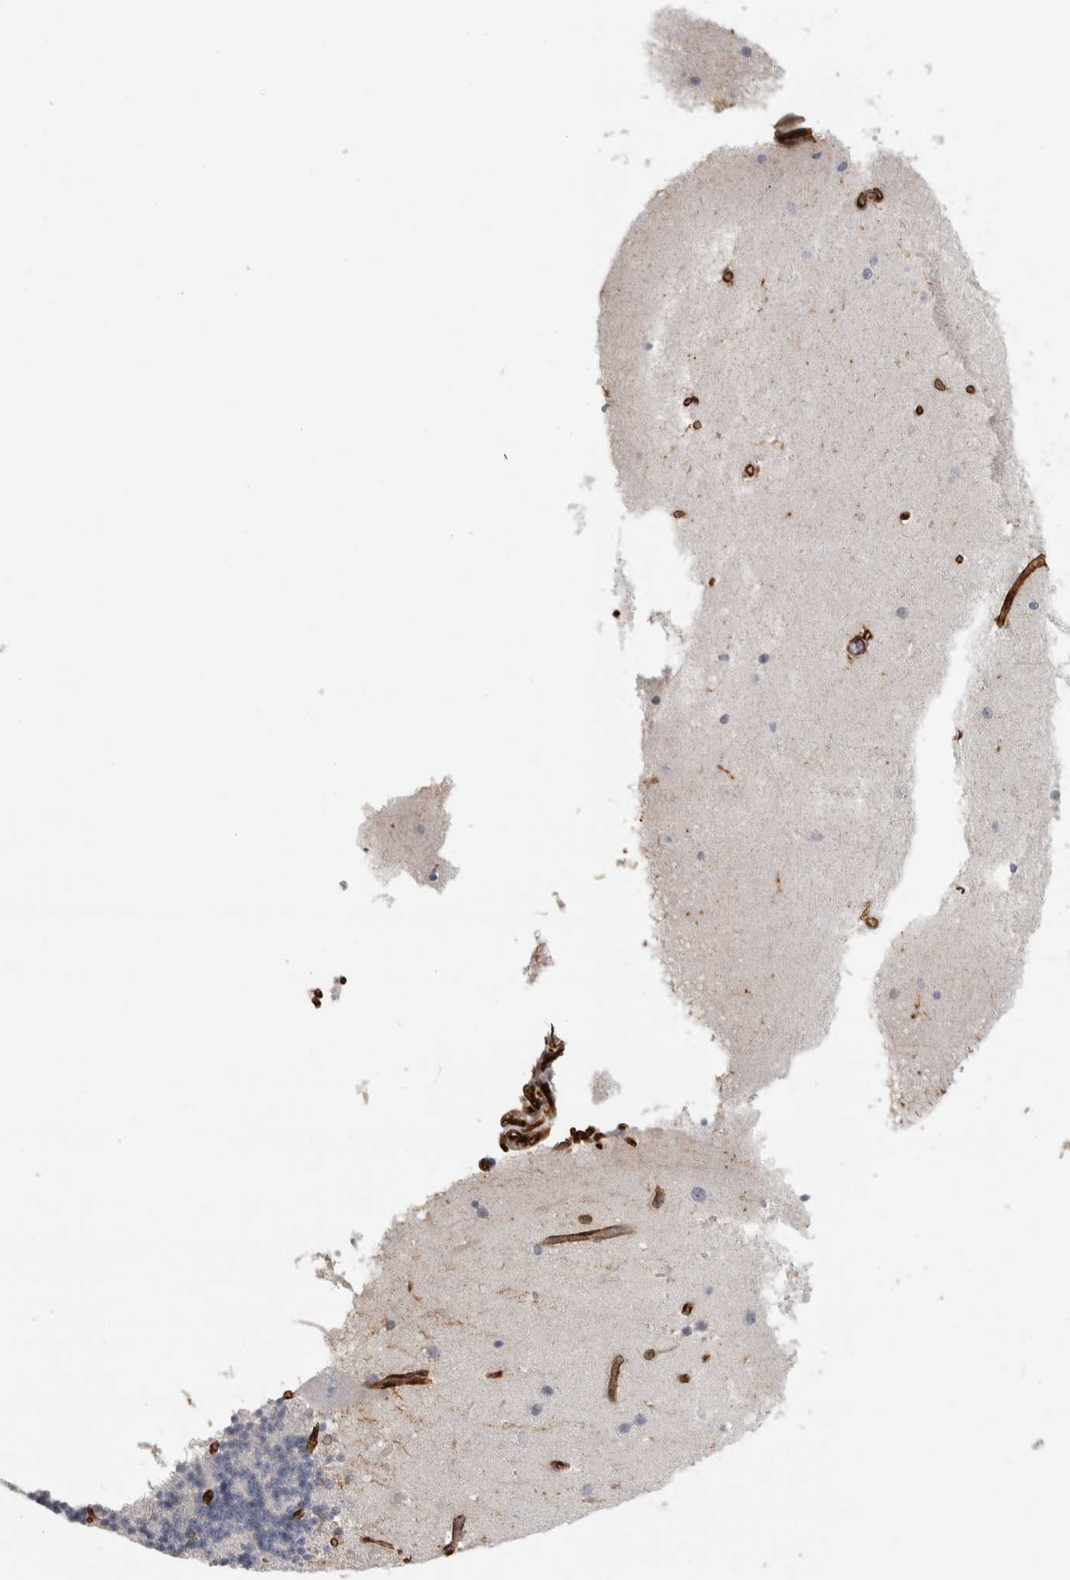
{"staining": {"intensity": "negative", "quantity": "none", "location": "none"}, "tissue": "cerebellum", "cell_type": "Cells in granular layer", "image_type": "normal", "snomed": [{"axis": "morphology", "description": "Normal tissue, NOS"}, {"axis": "topography", "description": "Cerebellum"}], "caption": "This is an immunohistochemistry (IHC) photomicrograph of unremarkable human cerebellum. There is no positivity in cells in granular layer.", "gene": "HLA", "patient": {"sex": "male", "age": 37}}